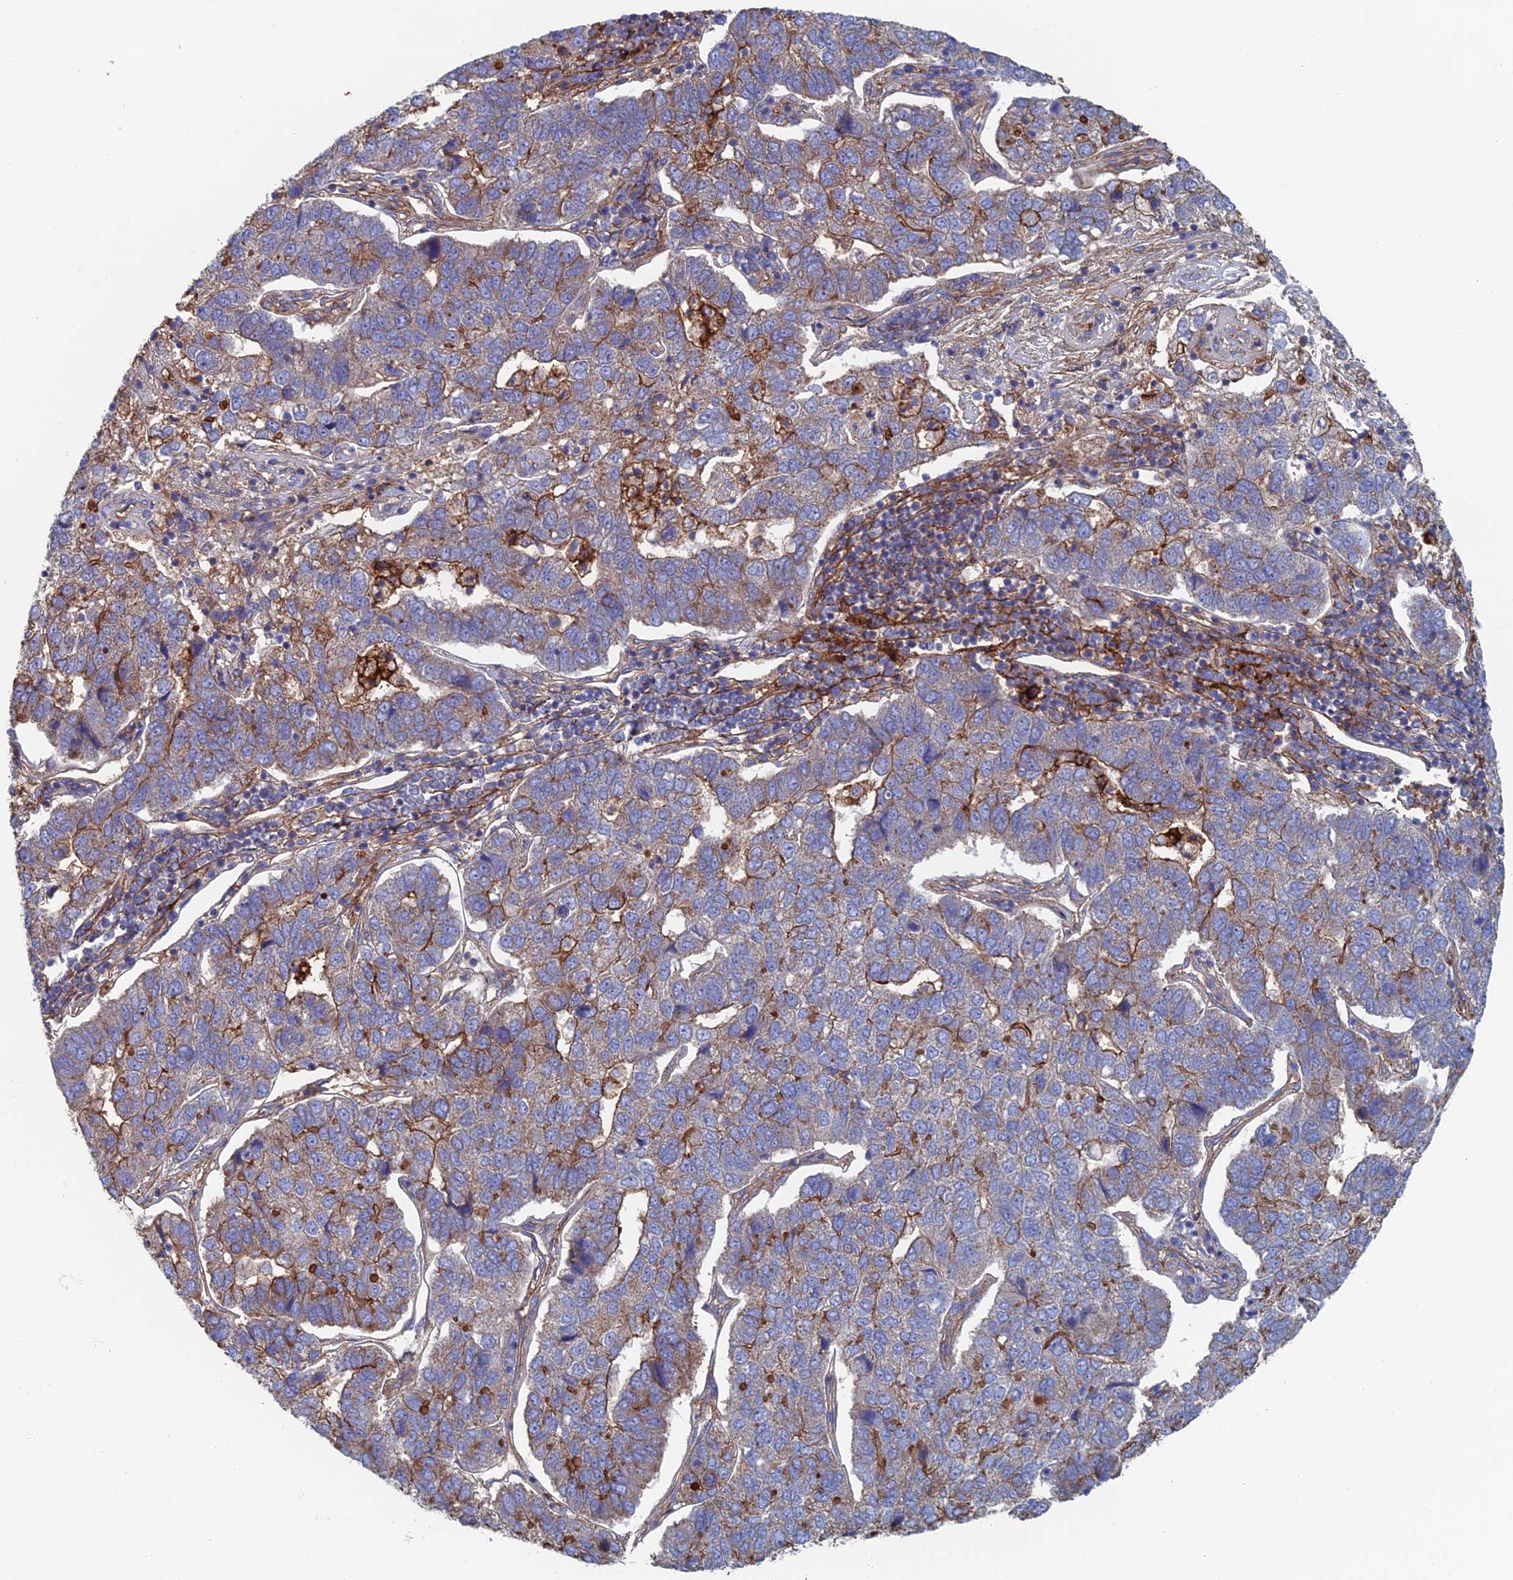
{"staining": {"intensity": "moderate", "quantity": "<25%", "location": "cytoplasmic/membranous"}, "tissue": "pancreatic cancer", "cell_type": "Tumor cells", "image_type": "cancer", "snomed": [{"axis": "morphology", "description": "Adenocarcinoma, NOS"}, {"axis": "topography", "description": "Pancreas"}], "caption": "Pancreatic cancer stained for a protein (brown) demonstrates moderate cytoplasmic/membranous positive positivity in approximately <25% of tumor cells.", "gene": "SNX11", "patient": {"sex": "female", "age": 61}}